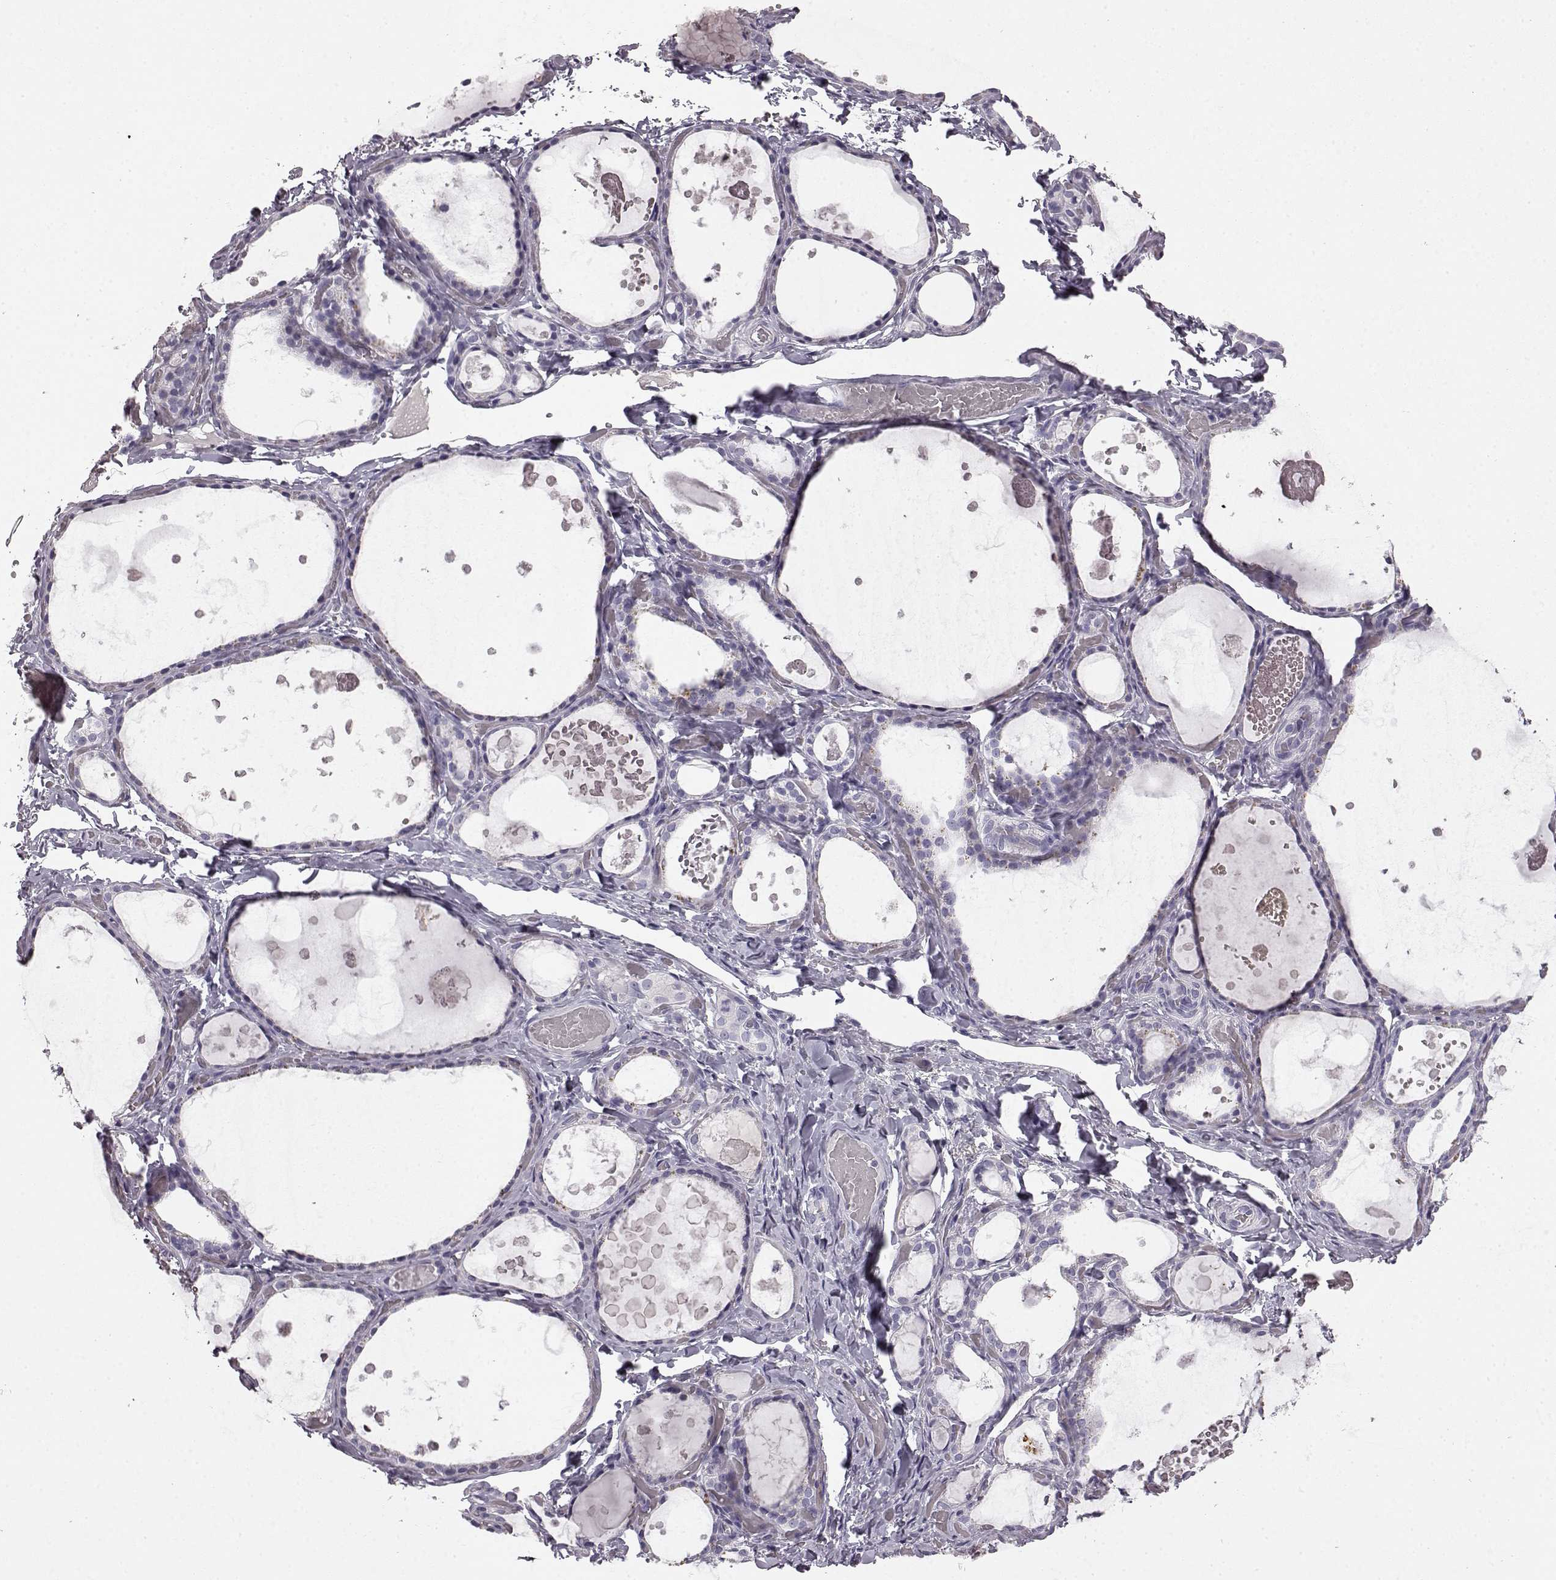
{"staining": {"intensity": "negative", "quantity": "none", "location": "none"}, "tissue": "thyroid gland", "cell_type": "Glandular cells", "image_type": "normal", "snomed": [{"axis": "morphology", "description": "Normal tissue, NOS"}, {"axis": "topography", "description": "Thyroid gland"}], "caption": "This histopathology image is of benign thyroid gland stained with immunohistochemistry to label a protein in brown with the nuclei are counter-stained blue. There is no expression in glandular cells.", "gene": "KRT81", "patient": {"sex": "female", "age": 56}}